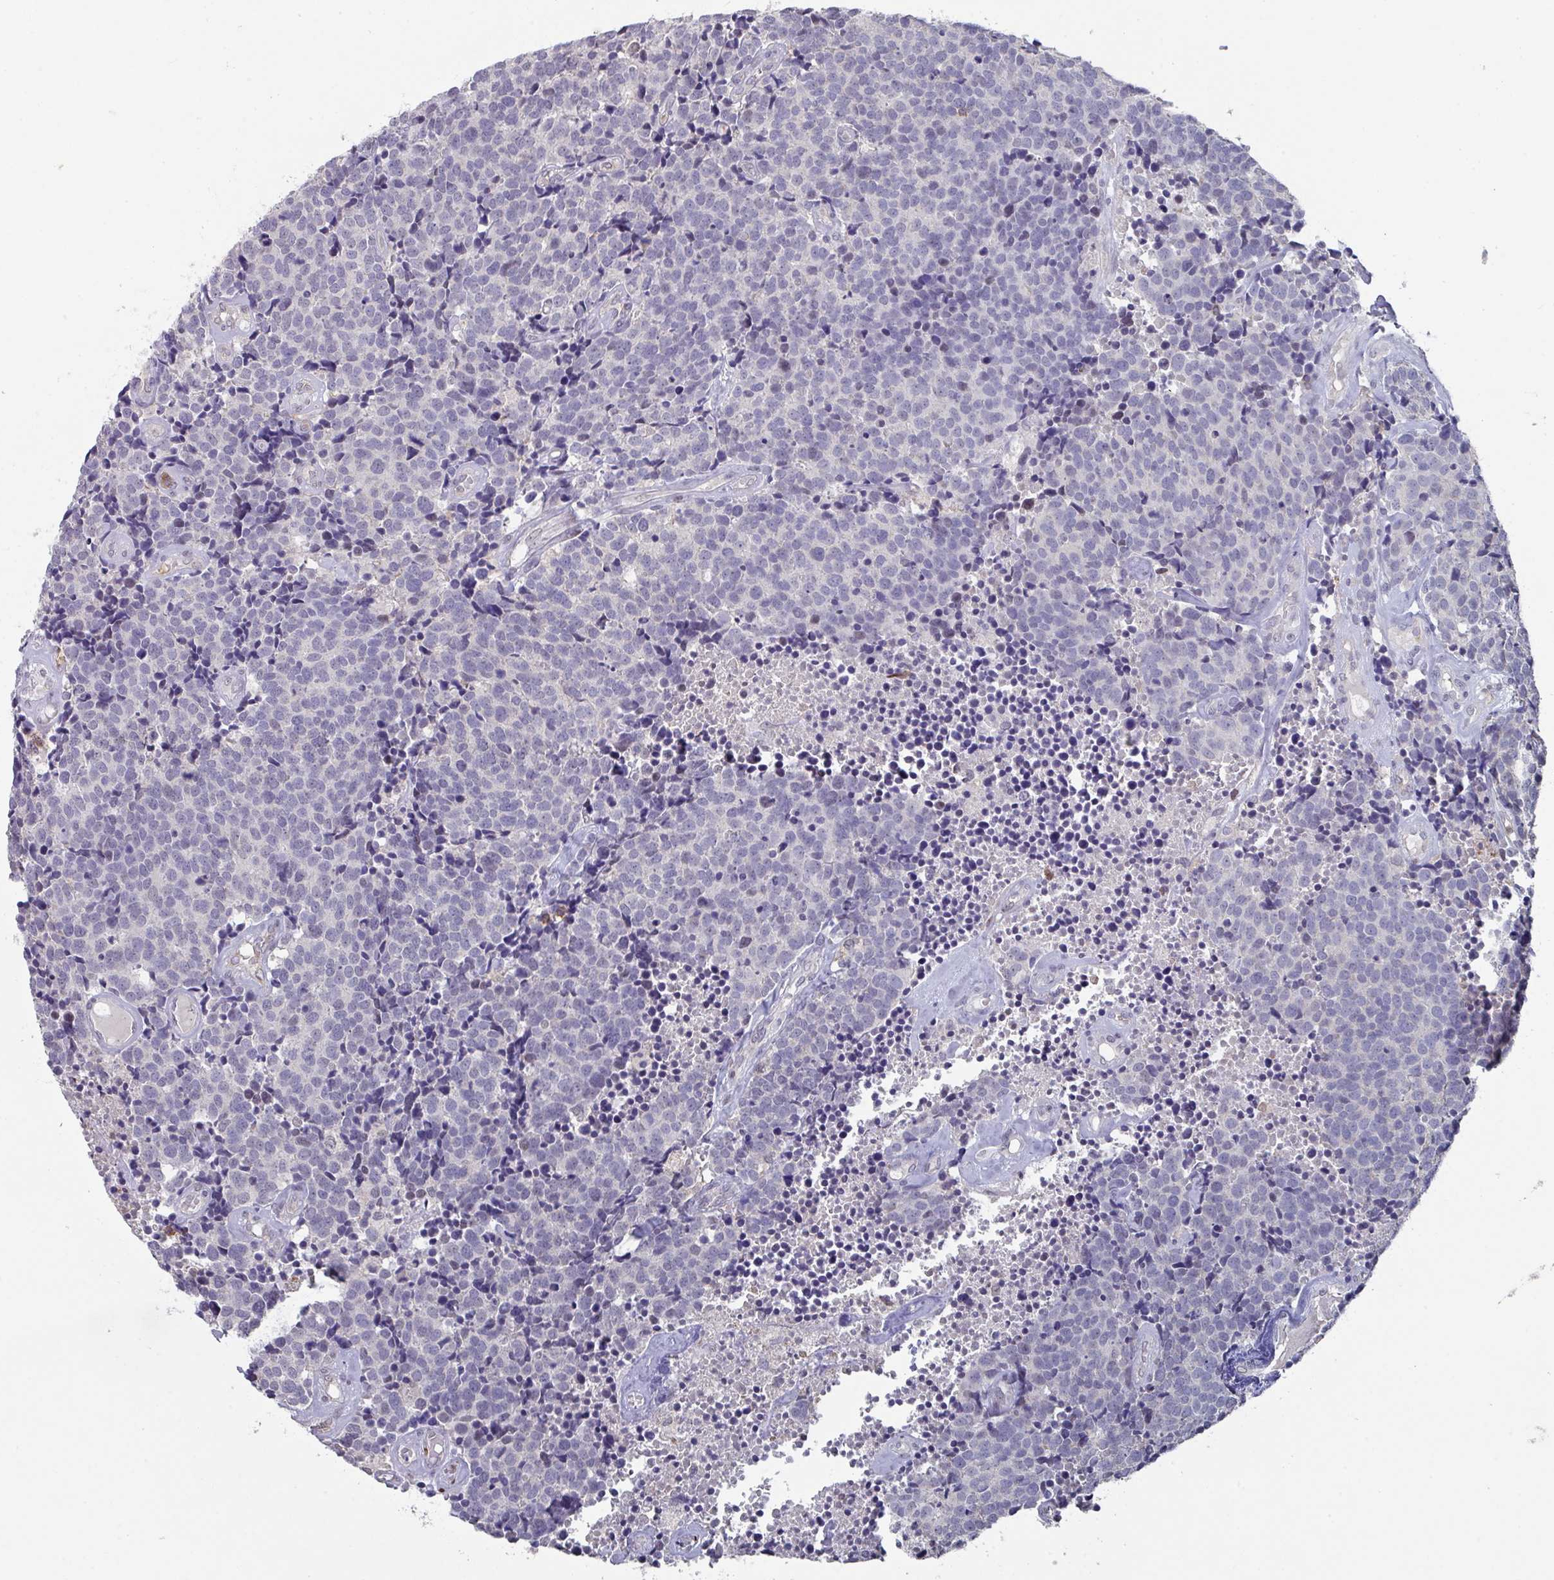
{"staining": {"intensity": "negative", "quantity": "none", "location": "none"}, "tissue": "carcinoid", "cell_type": "Tumor cells", "image_type": "cancer", "snomed": [{"axis": "morphology", "description": "Carcinoid, malignant, NOS"}, {"axis": "topography", "description": "Skin"}], "caption": "The immunohistochemistry (IHC) micrograph has no significant expression in tumor cells of carcinoid tissue.", "gene": "RASAL3", "patient": {"sex": "female", "age": 79}}